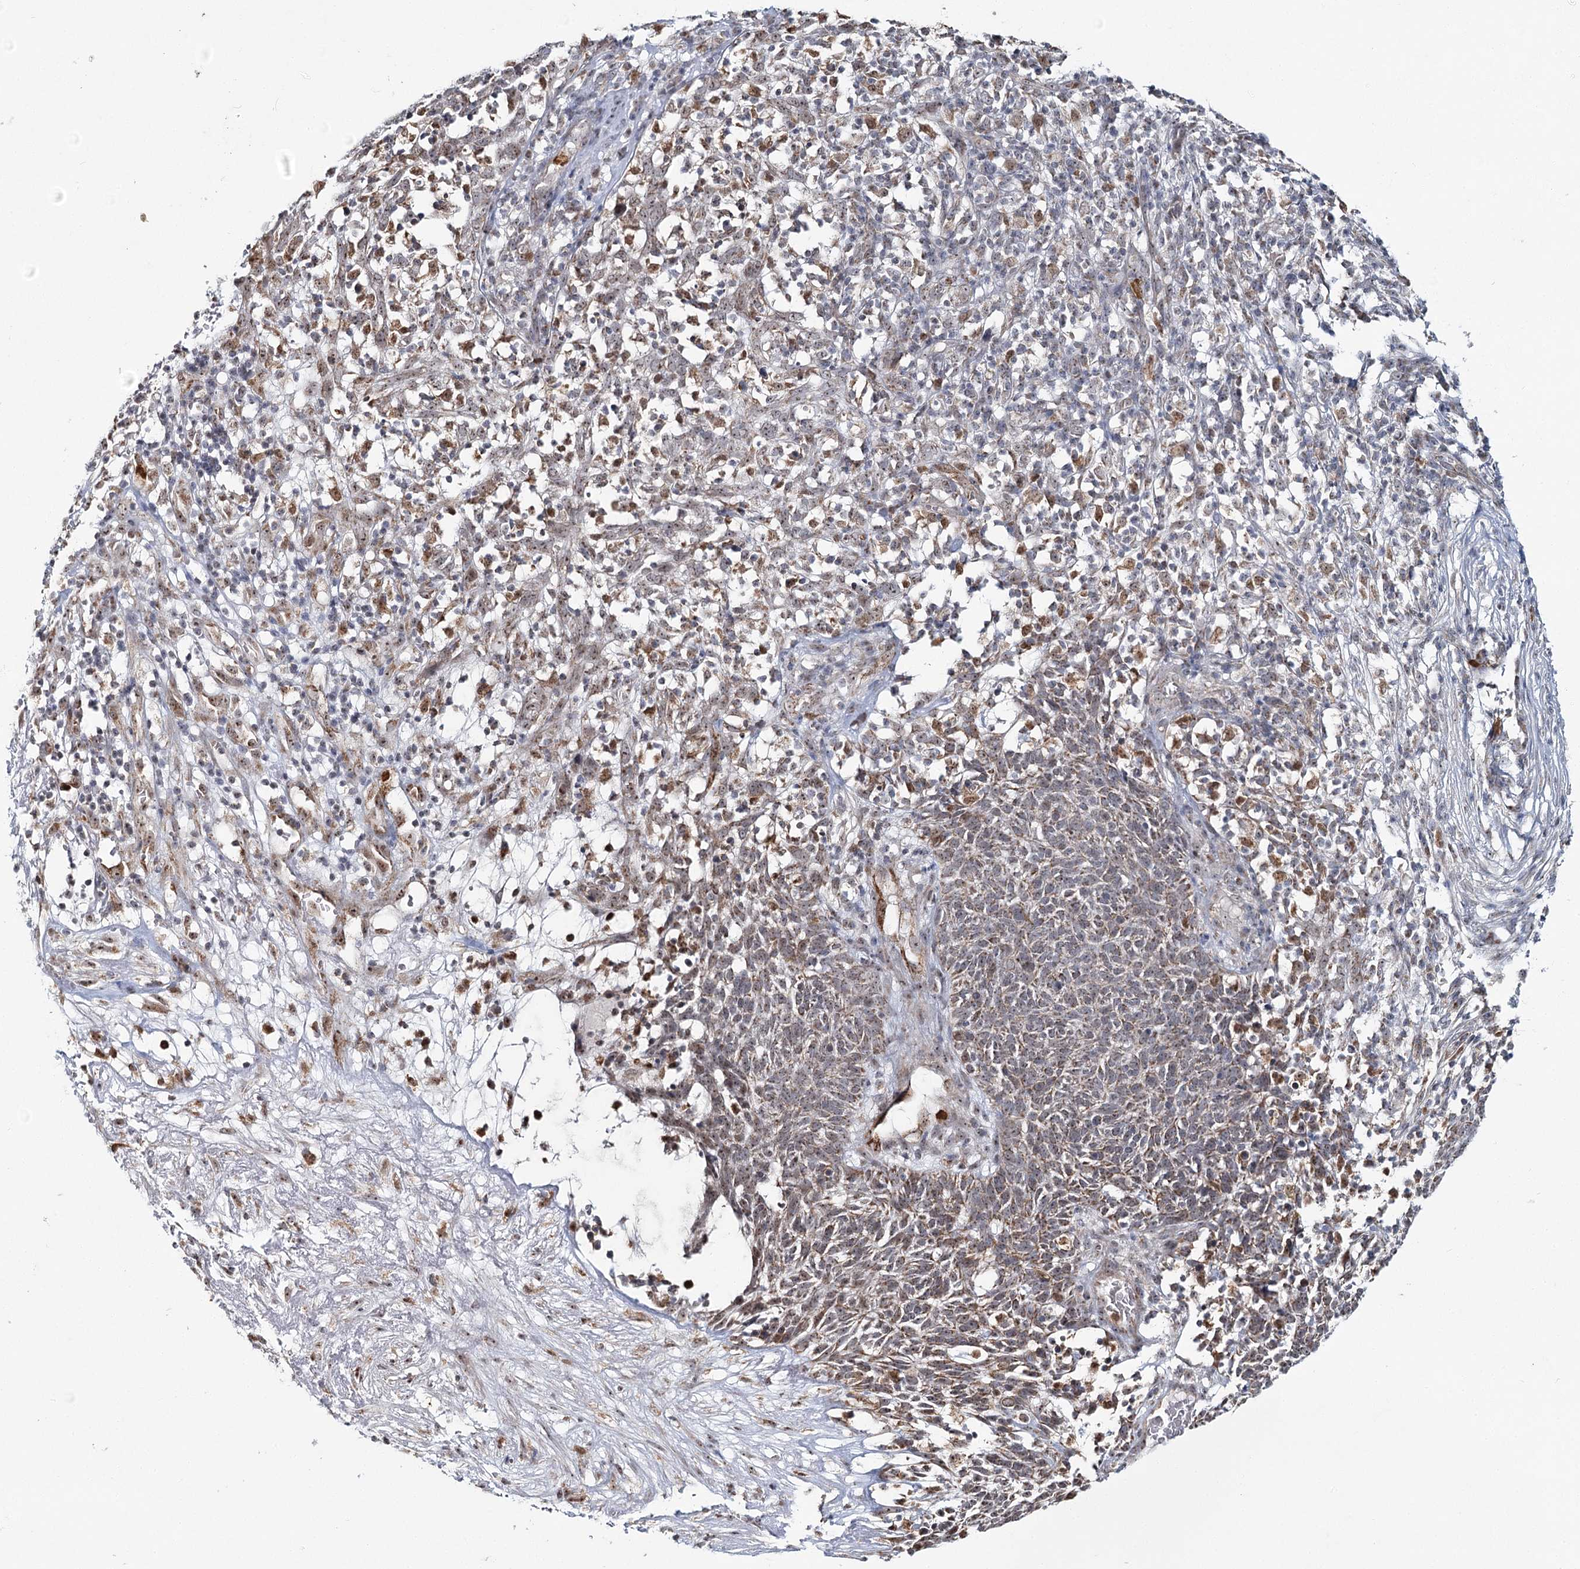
{"staining": {"intensity": "moderate", "quantity": "25%-75%", "location": "cytoplasmic/membranous"}, "tissue": "skin cancer", "cell_type": "Tumor cells", "image_type": "cancer", "snomed": [{"axis": "morphology", "description": "Squamous cell carcinoma, NOS"}, {"axis": "topography", "description": "Skin"}], "caption": "Skin cancer stained with a protein marker demonstrates moderate staining in tumor cells.", "gene": "ATAD1", "patient": {"sex": "female", "age": 90}}